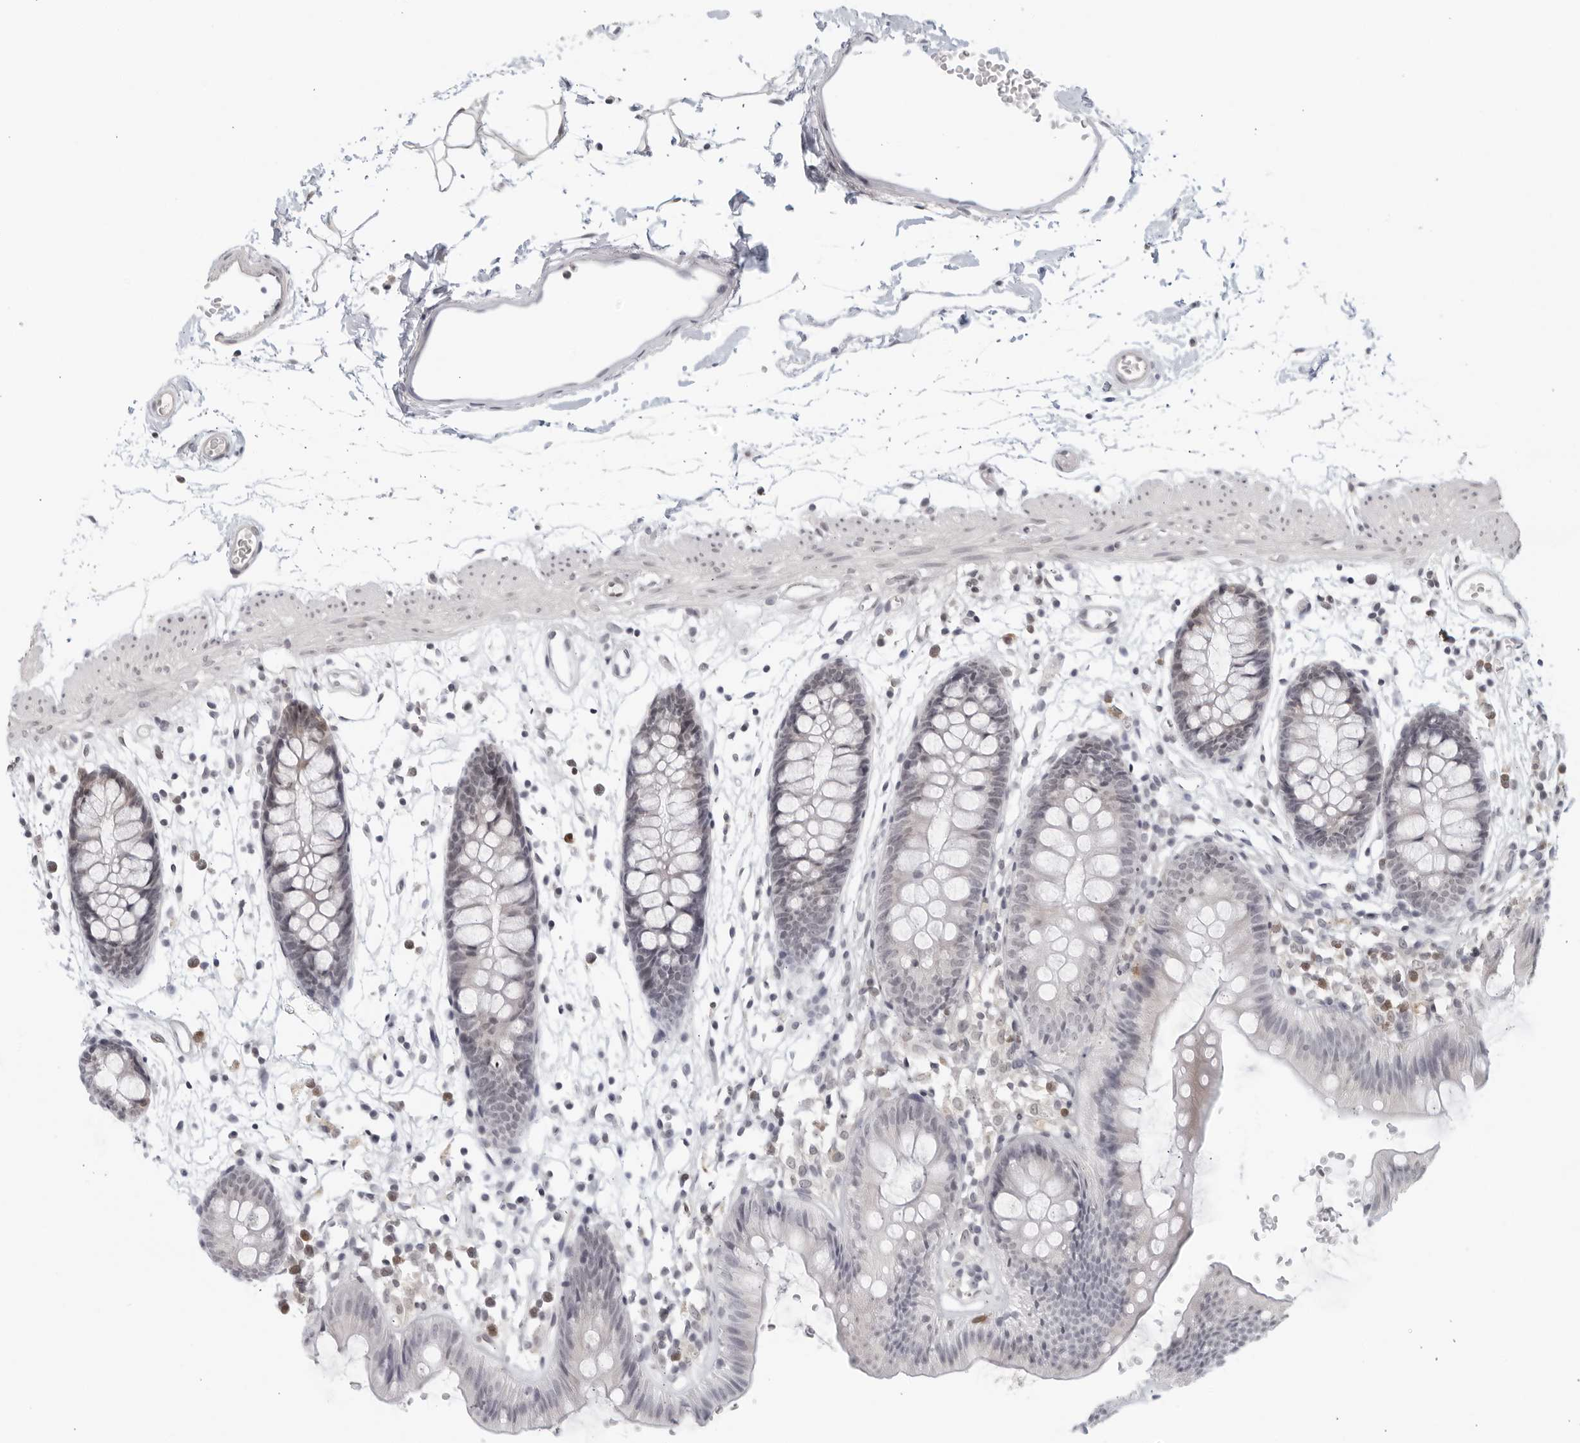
{"staining": {"intensity": "negative", "quantity": "none", "location": "none"}, "tissue": "colon", "cell_type": "Endothelial cells", "image_type": "normal", "snomed": [{"axis": "morphology", "description": "Normal tissue, NOS"}, {"axis": "topography", "description": "Colon"}], "caption": "Endothelial cells are negative for brown protein staining in unremarkable colon. (Brightfield microscopy of DAB (3,3'-diaminobenzidine) immunohistochemistry at high magnification).", "gene": "RAB11FIP3", "patient": {"sex": "male", "age": 56}}